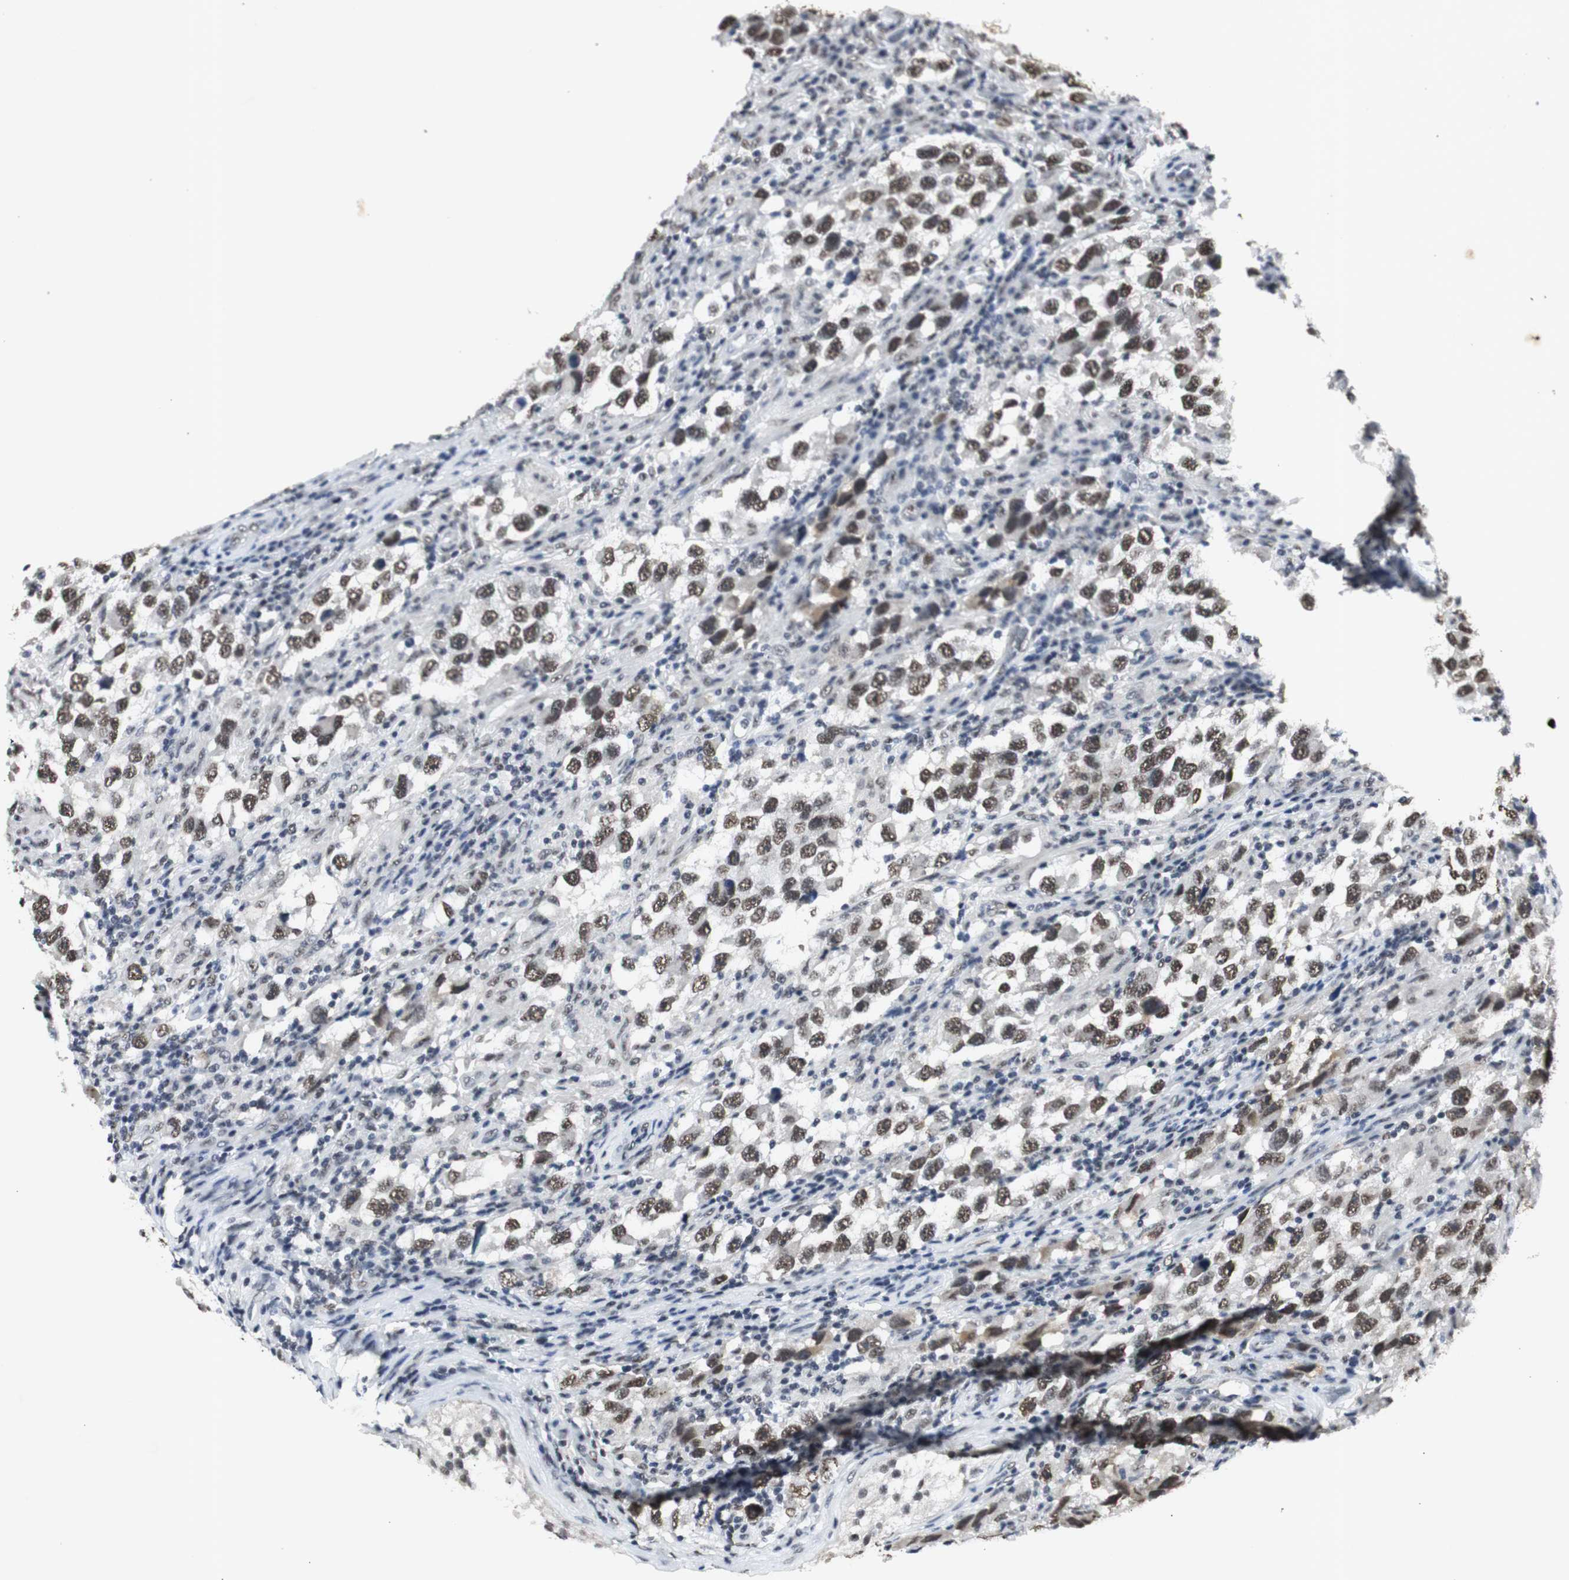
{"staining": {"intensity": "moderate", "quantity": ">75%", "location": "nuclear"}, "tissue": "testis cancer", "cell_type": "Tumor cells", "image_type": "cancer", "snomed": [{"axis": "morphology", "description": "Carcinoma, Embryonal, NOS"}, {"axis": "topography", "description": "Testis"}], "caption": "A brown stain shows moderate nuclear staining of a protein in human testis cancer (embryonal carcinoma) tumor cells.", "gene": "SNRPB", "patient": {"sex": "male", "age": 21}}